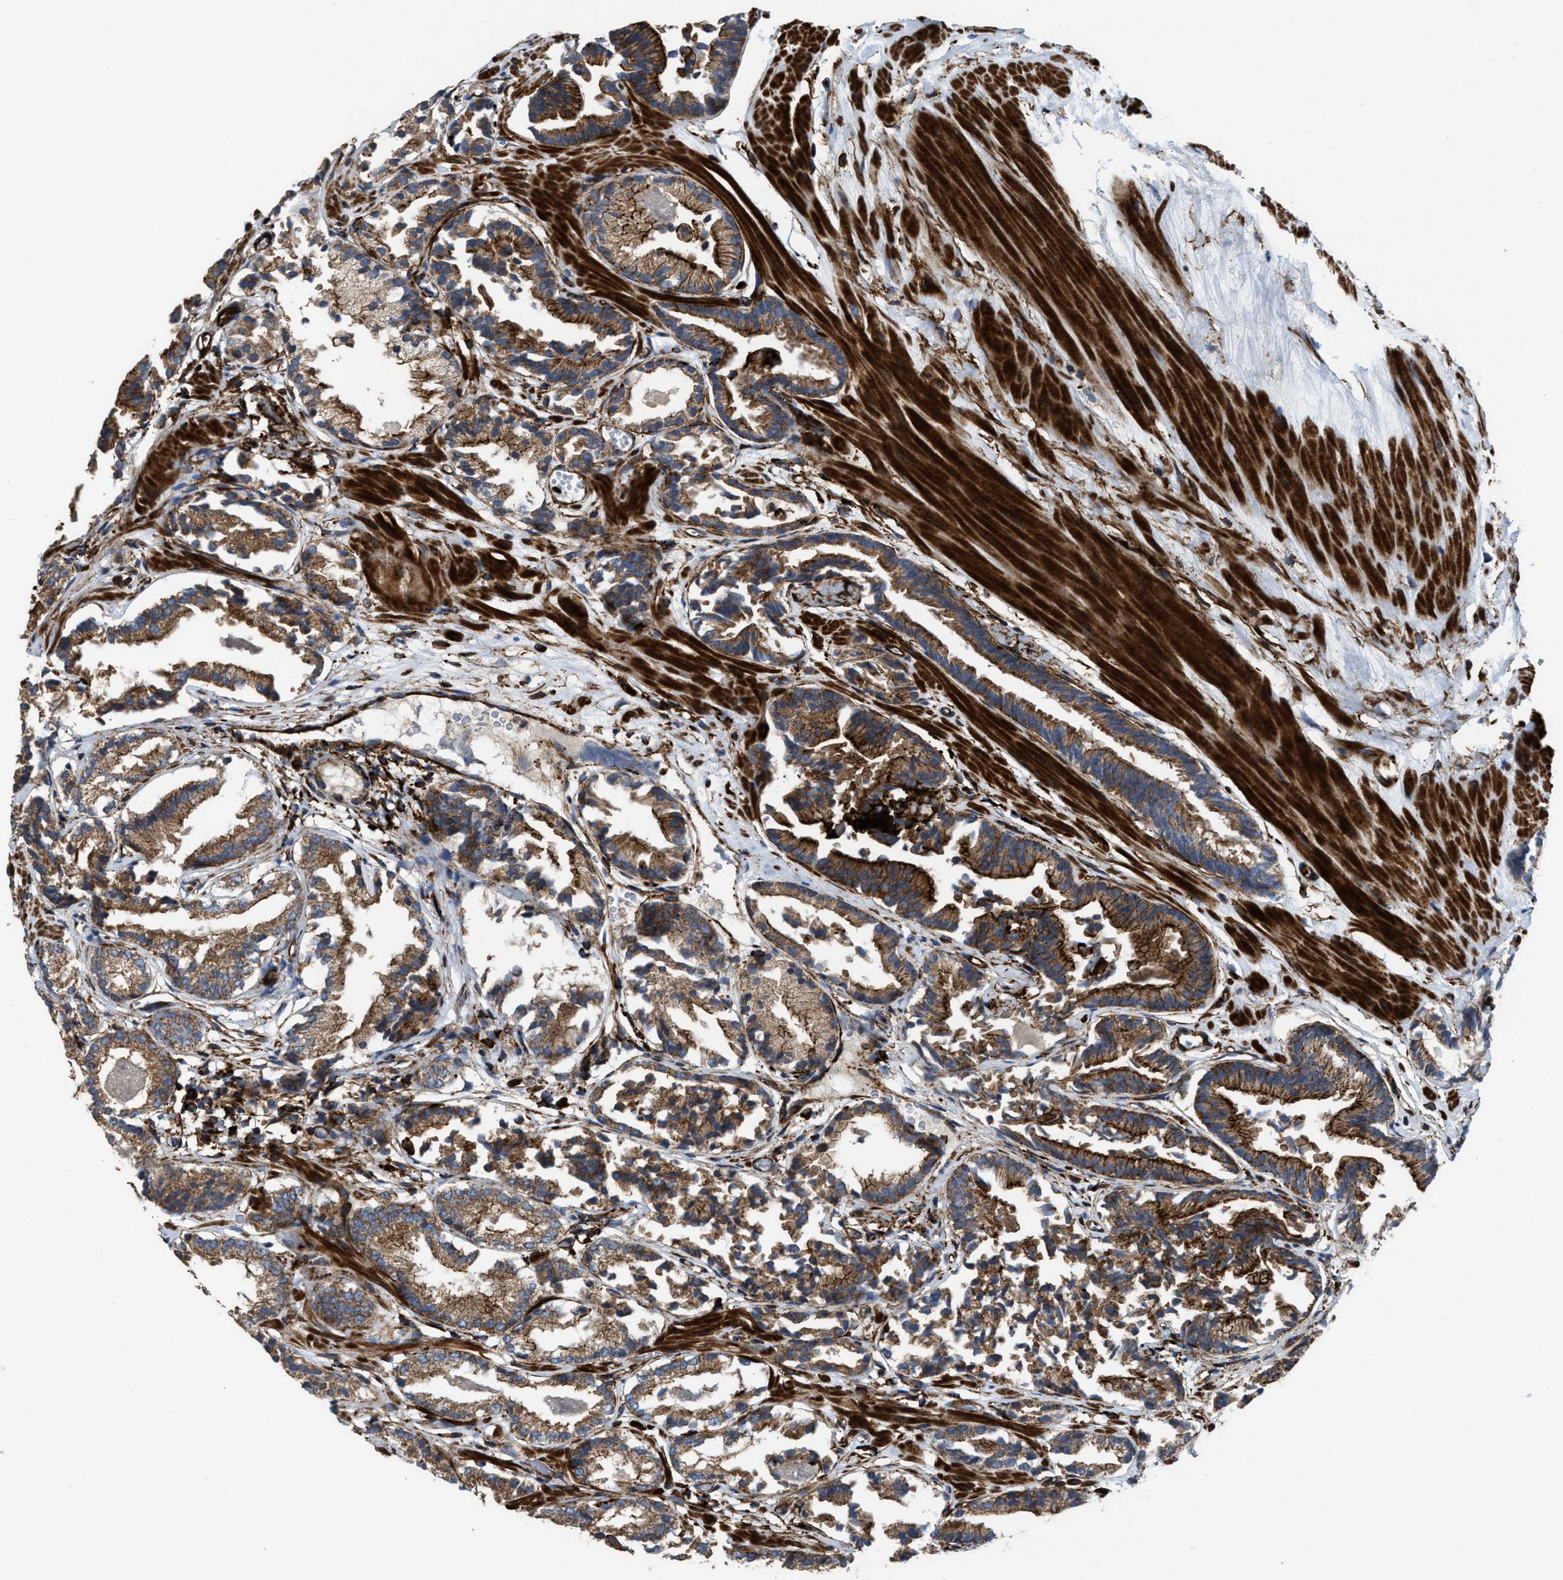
{"staining": {"intensity": "moderate", "quantity": ">75%", "location": "cytoplasmic/membranous"}, "tissue": "prostate cancer", "cell_type": "Tumor cells", "image_type": "cancer", "snomed": [{"axis": "morphology", "description": "Adenocarcinoma, Low grade"}, {"axis": "topography", "description": "Prostate"}], "caption": "DAB immunohistochemical staining of prostate low-grade adenocarcinoma shows moderate cytoplasmic/membranous protein staining in about >75% of tumor cells.", "gene": "EGLN1", "patient": {"sex": "male", "age": 51}}